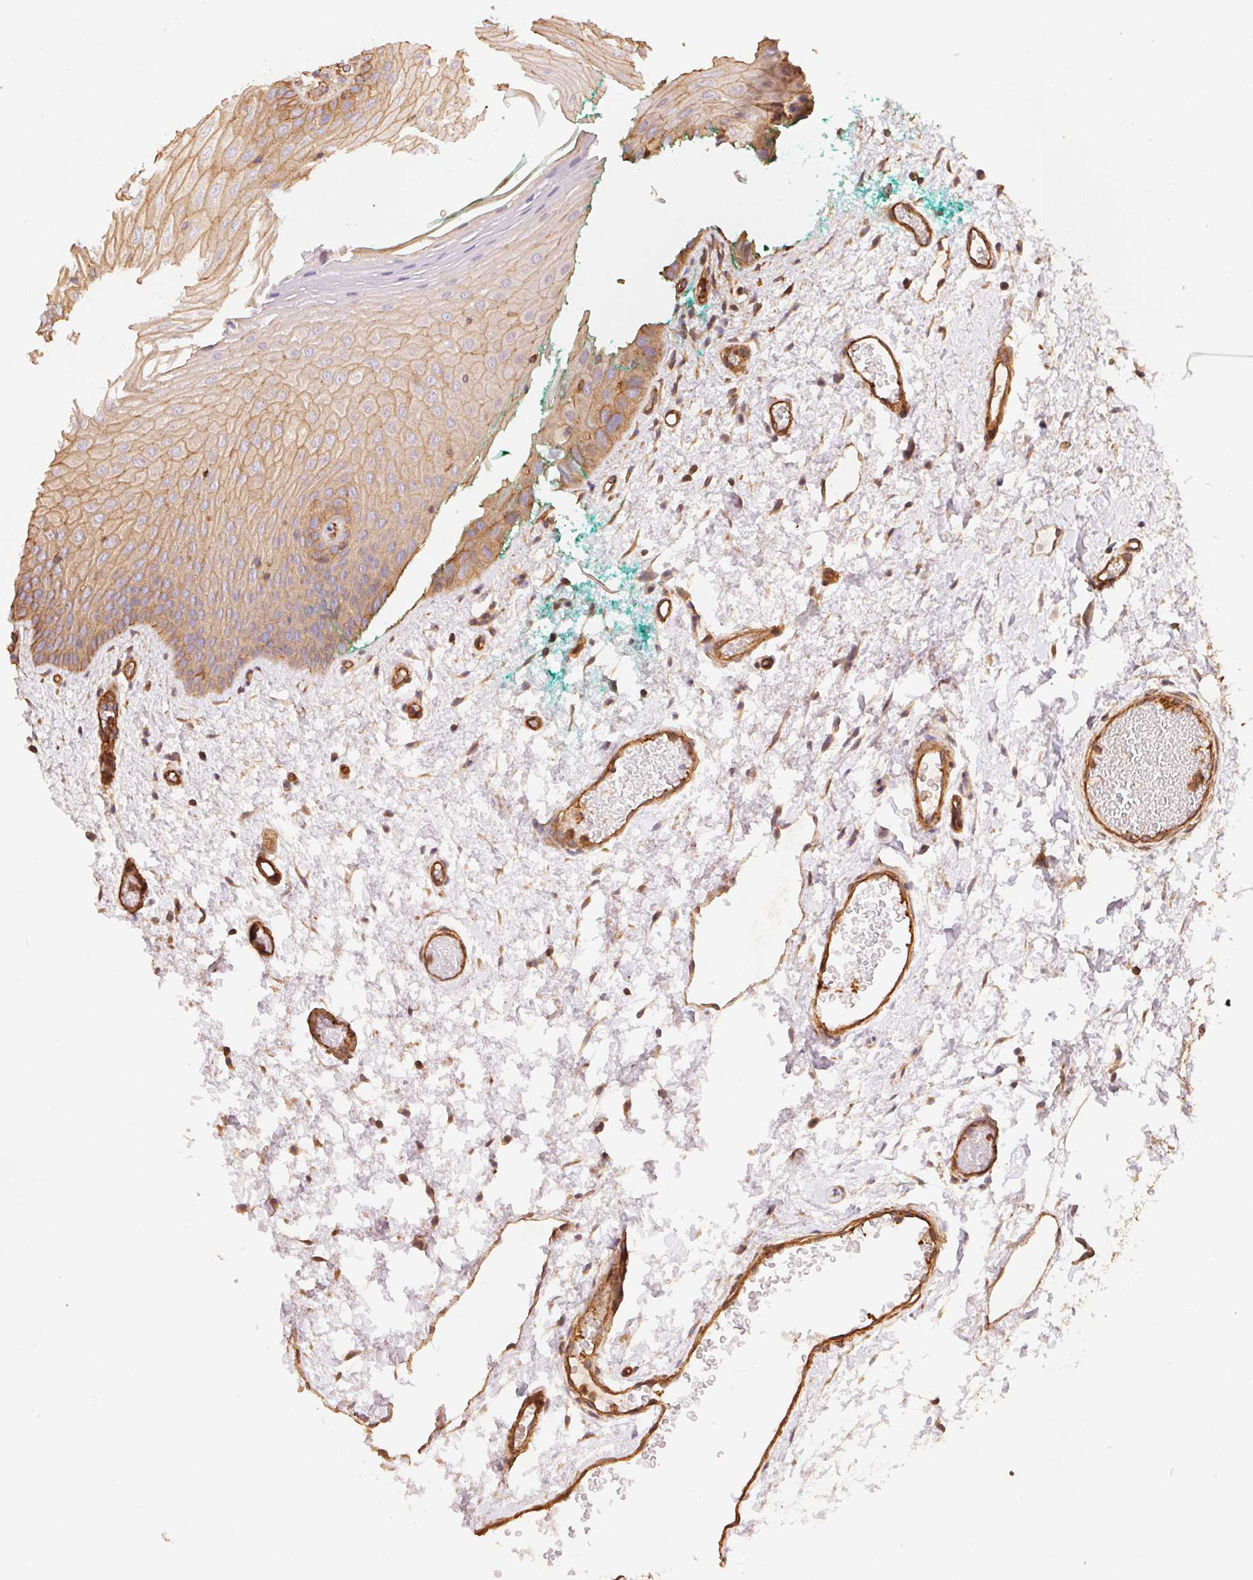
{"staining": {"intensity": "moderate", "quantity": "25%-75%", "location": "cytoplasmic/membranous"}, "tissue": "oral mucosa", "cell_type": "Squamous epithelial cells", "image_type": "normal", "snomed": [{"axis": "morphology", "description": "Normal tissue, NOS"}, {"axis": "morphology", "description": "Squamous cell carcinoma, NOS"}, {"axis": "topography", "description": "Oral tissue"}, {"axis": "topography", "description": "Head-Neck"}], "caption": "Immunohistochemistry (IHC) image of unremarkable oral mucosa: oral mucosa stained using IHC demonstrates medium levels of moderate protein expression localized specifically in the cytoplasmic/membranous of squamous epithelial cells, appearing as a cytoplasmic/membranous brown color.", "gene": "FRAS1", "patient": {"sex": "male", "age": 78}}